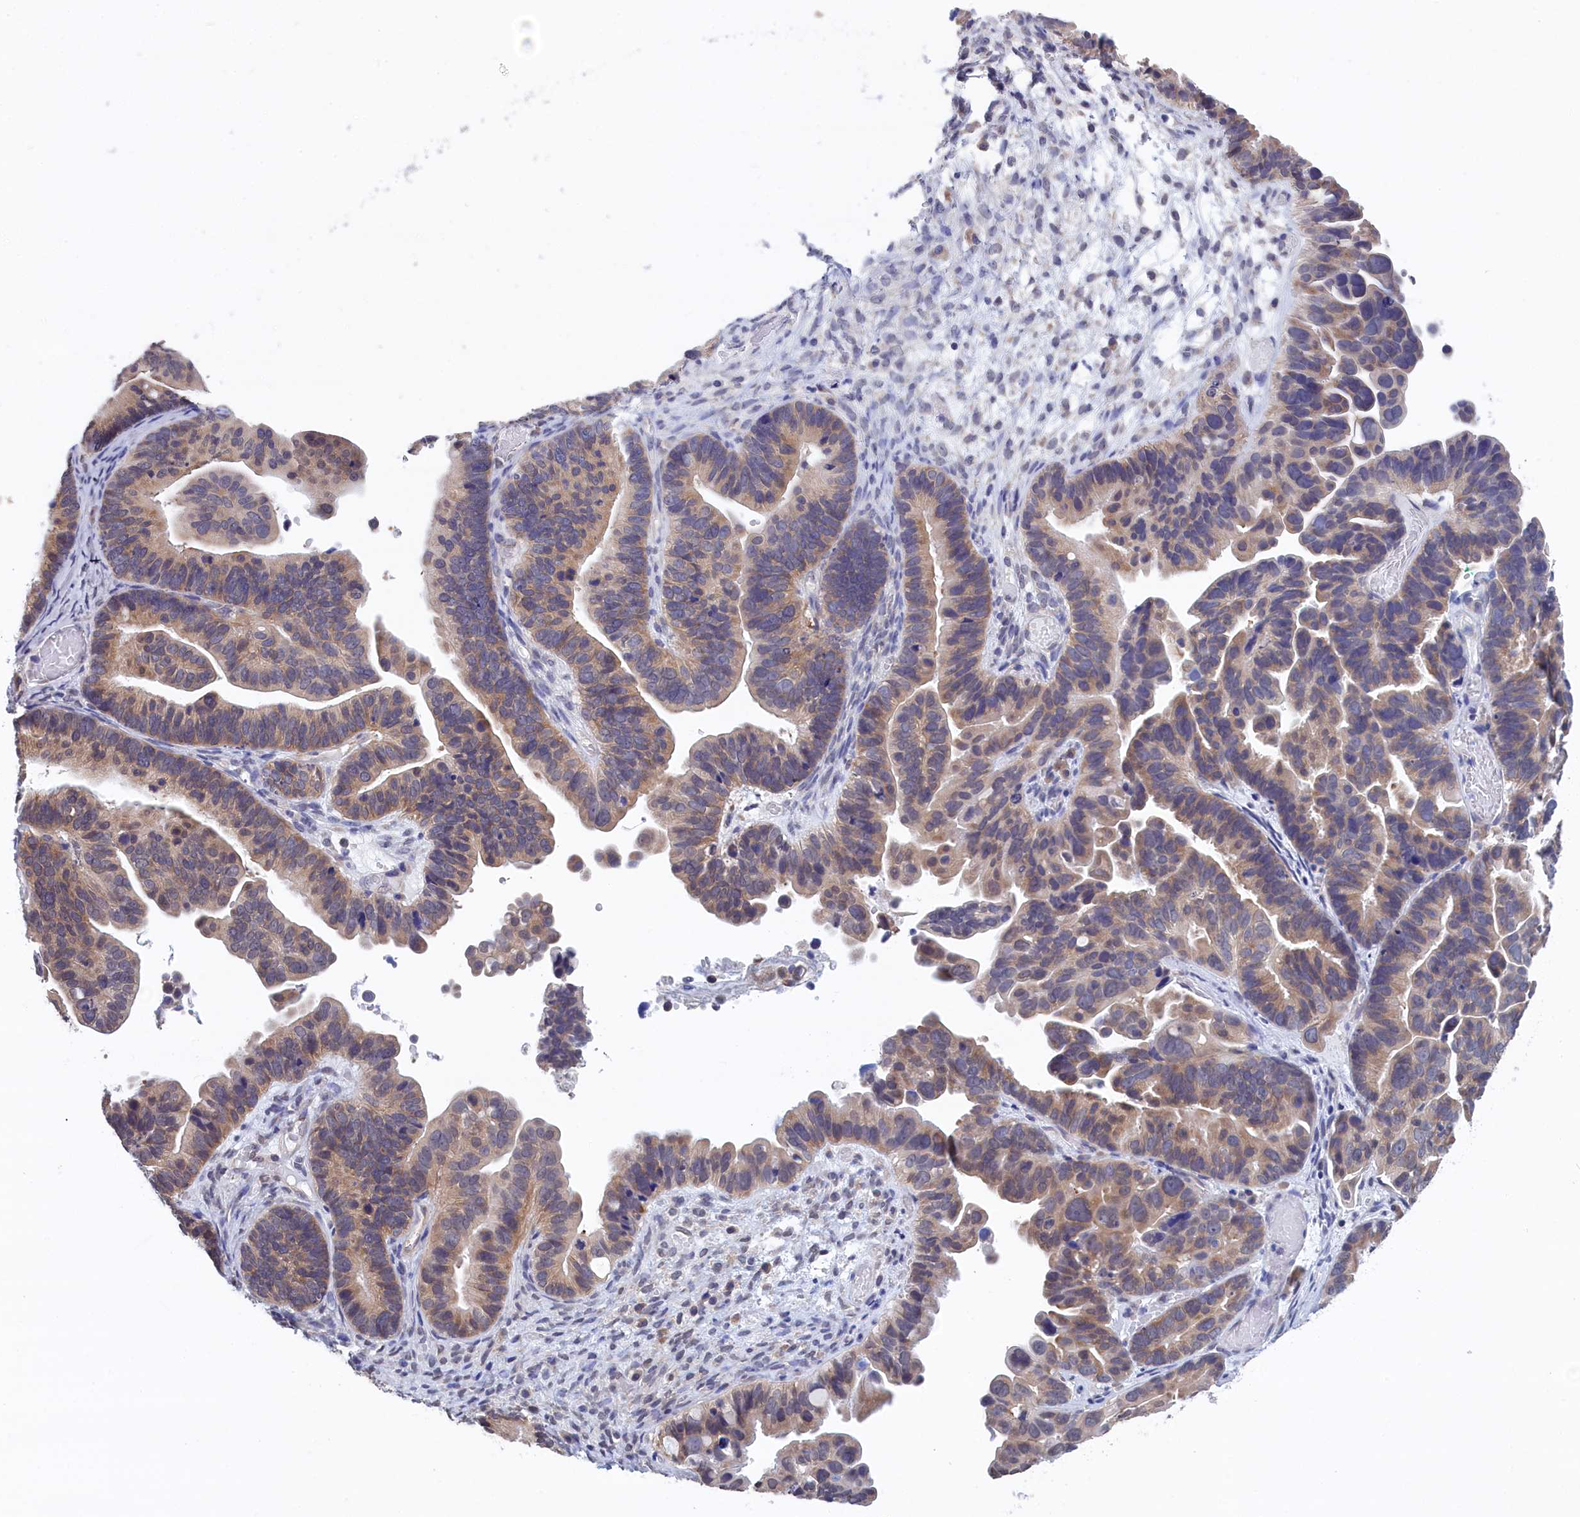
{"staining": {"intensity": "weak", "quantity": "25%-75%", "location": "cytoplasmic/membranous"}, "tissue": "ovarian cancer", "cell_type": "Tumor cells", "image_type": "cancer", "snomed": [{"axis": "morphology", "description": "Cystadenocarcinoma, serous, NOS"}, {"axis": "topography", "description": "Ovary"}], "caption": "Ovarian cancer (serous cystadenocarcinoma) stained with a brown dye exhibits weak cytoplasmic/membranous positive staining in approximately 25%-75% of tumor cells.", "gene": "PGP", "patient": {"sex": "female", "age": 56}}